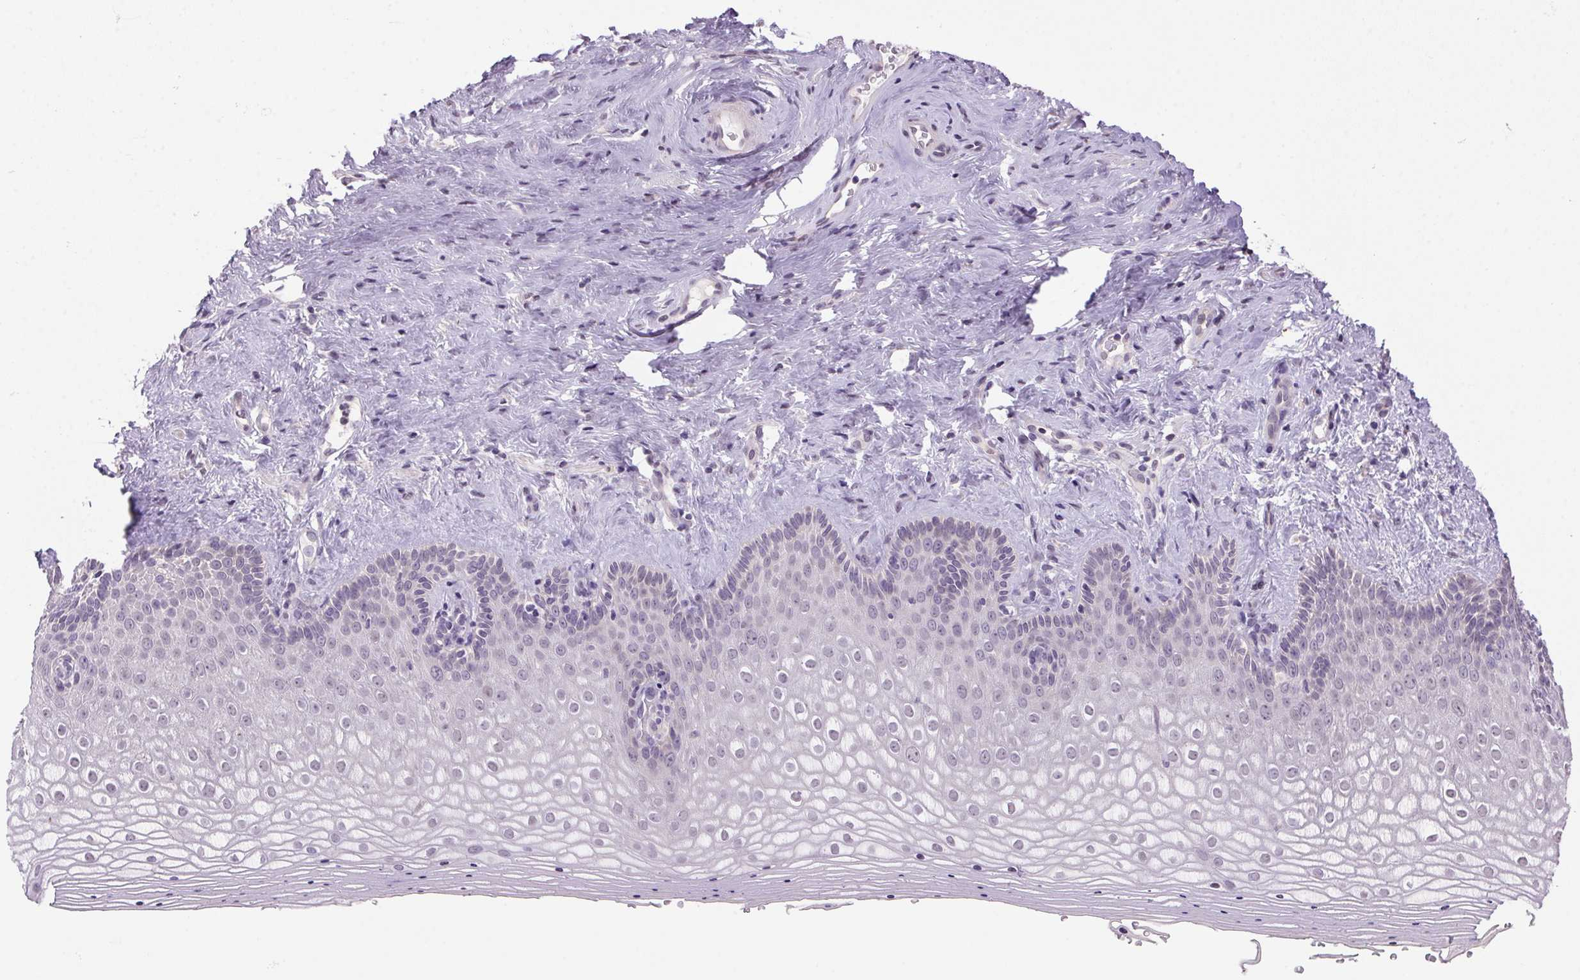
{"staining": {"intensity": "weak", "quantity": "<25%", "location": "nuclear"}, "tissue": "vagina", "cell_type": "Squamous epithelial cells", "image_type": "normal", "snomed": [{"axis": "morphology", "description": "Normal tissue, NOS"}, {"axis": "topography", "description": "Vagina"}], "caption": "An immunohistochemistry image of normal vagina is shown. There is no staining in squamous epithelial cells of vagina. (DAB IHC with hematoxylin counter stain).", "gene": "VWA3B", "patient": {"sex": "female", "age": 42}}